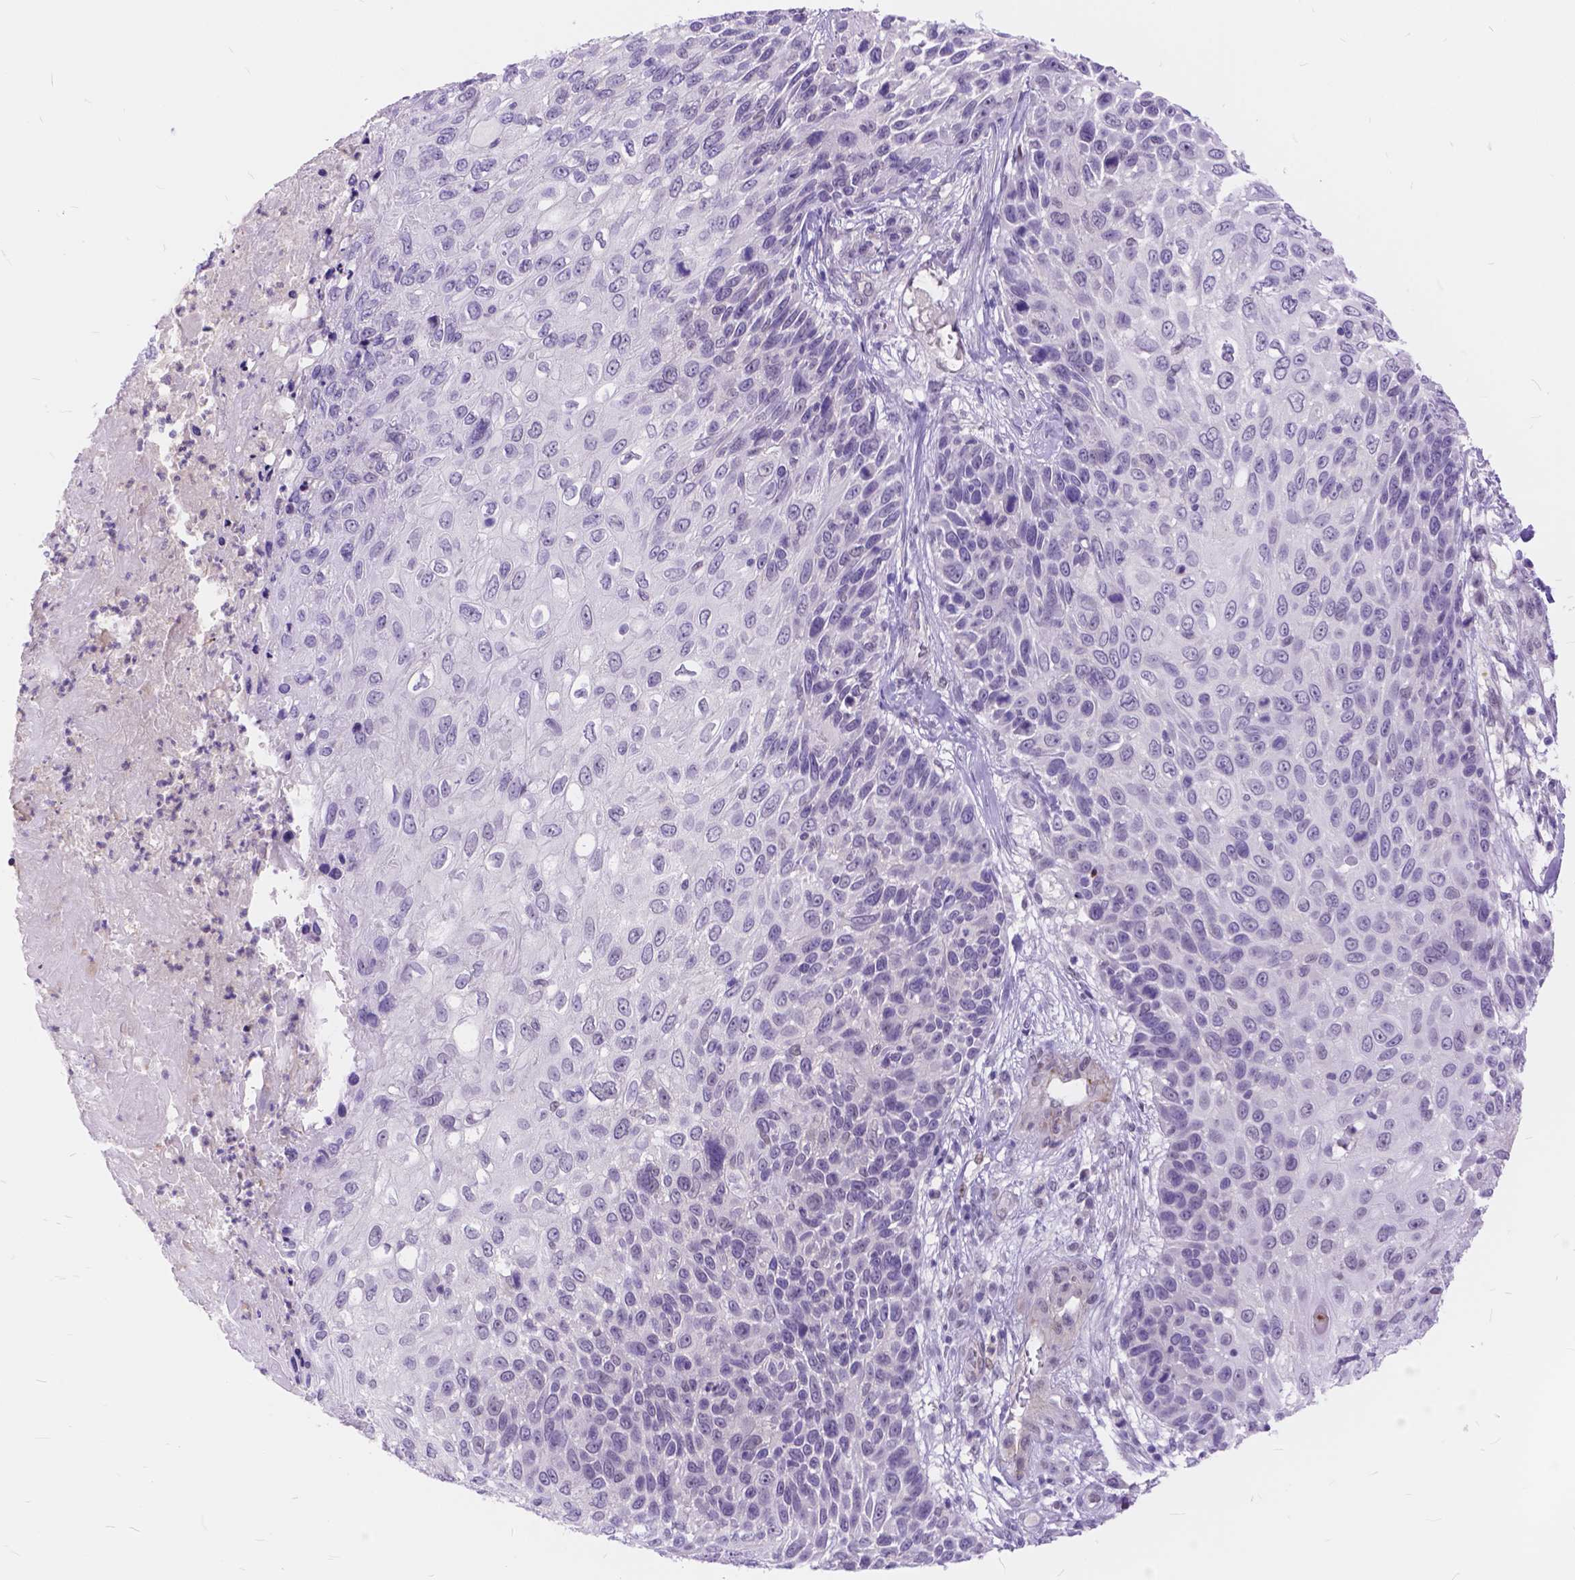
{"staining": {"intensity": "negative", "quantity": "none", "location": "none"}, "tissue": "skin cancer", "cell_type": "Tumor cells", "image_type": "cancer", "snomed": [{"axis": "morphology", "description": "Squamous cell carcinoma, NOS"}, {"axis": "topography", "description": "Skin"}], "caption": "High power microscopy photomicrograph of an immunohistochemistry (IHC) micrograph of squamous cell carcinoma (skin), revealing no significant positivity in tumor cells.", "gene": "MAN2C1", "patient": {"sex": "male", "age": 92}}